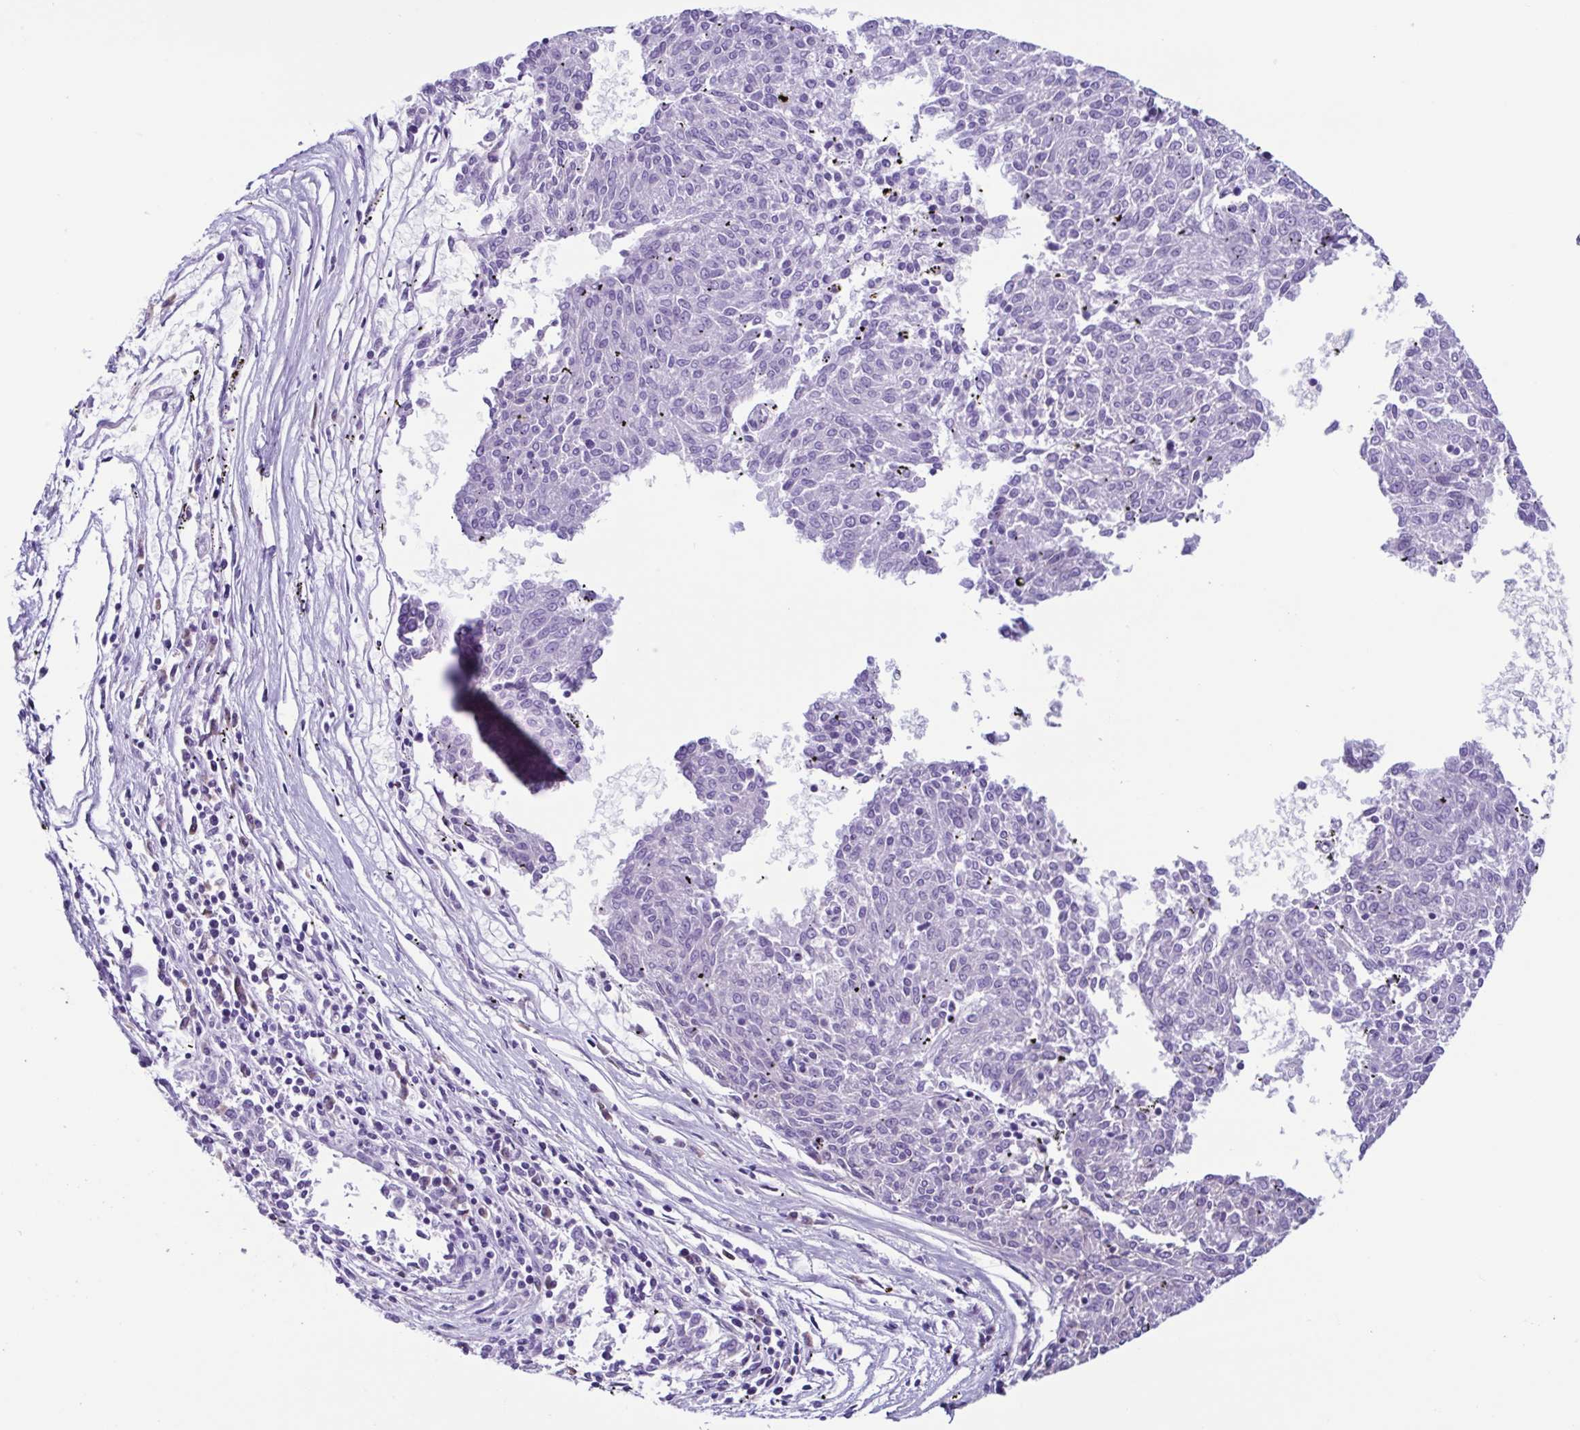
{"staining": {"intensity": "negative", "quantity": "none", "location": "none"}, "tissue": "melanoma", "cell_type": "Tumor cells", "image_type": "cancer", "snomed": [{"axis": "morphology", "description": "Malignant melanoma, NOS"}, {"axis": "topography", "description": "Skin"}], "caption": "Melanoma was stained to show a protein in brown. There is no significant positivity in tumor cells.", "gene": "CYP11B1", "patient": {"sex": "female", "age": 72}}